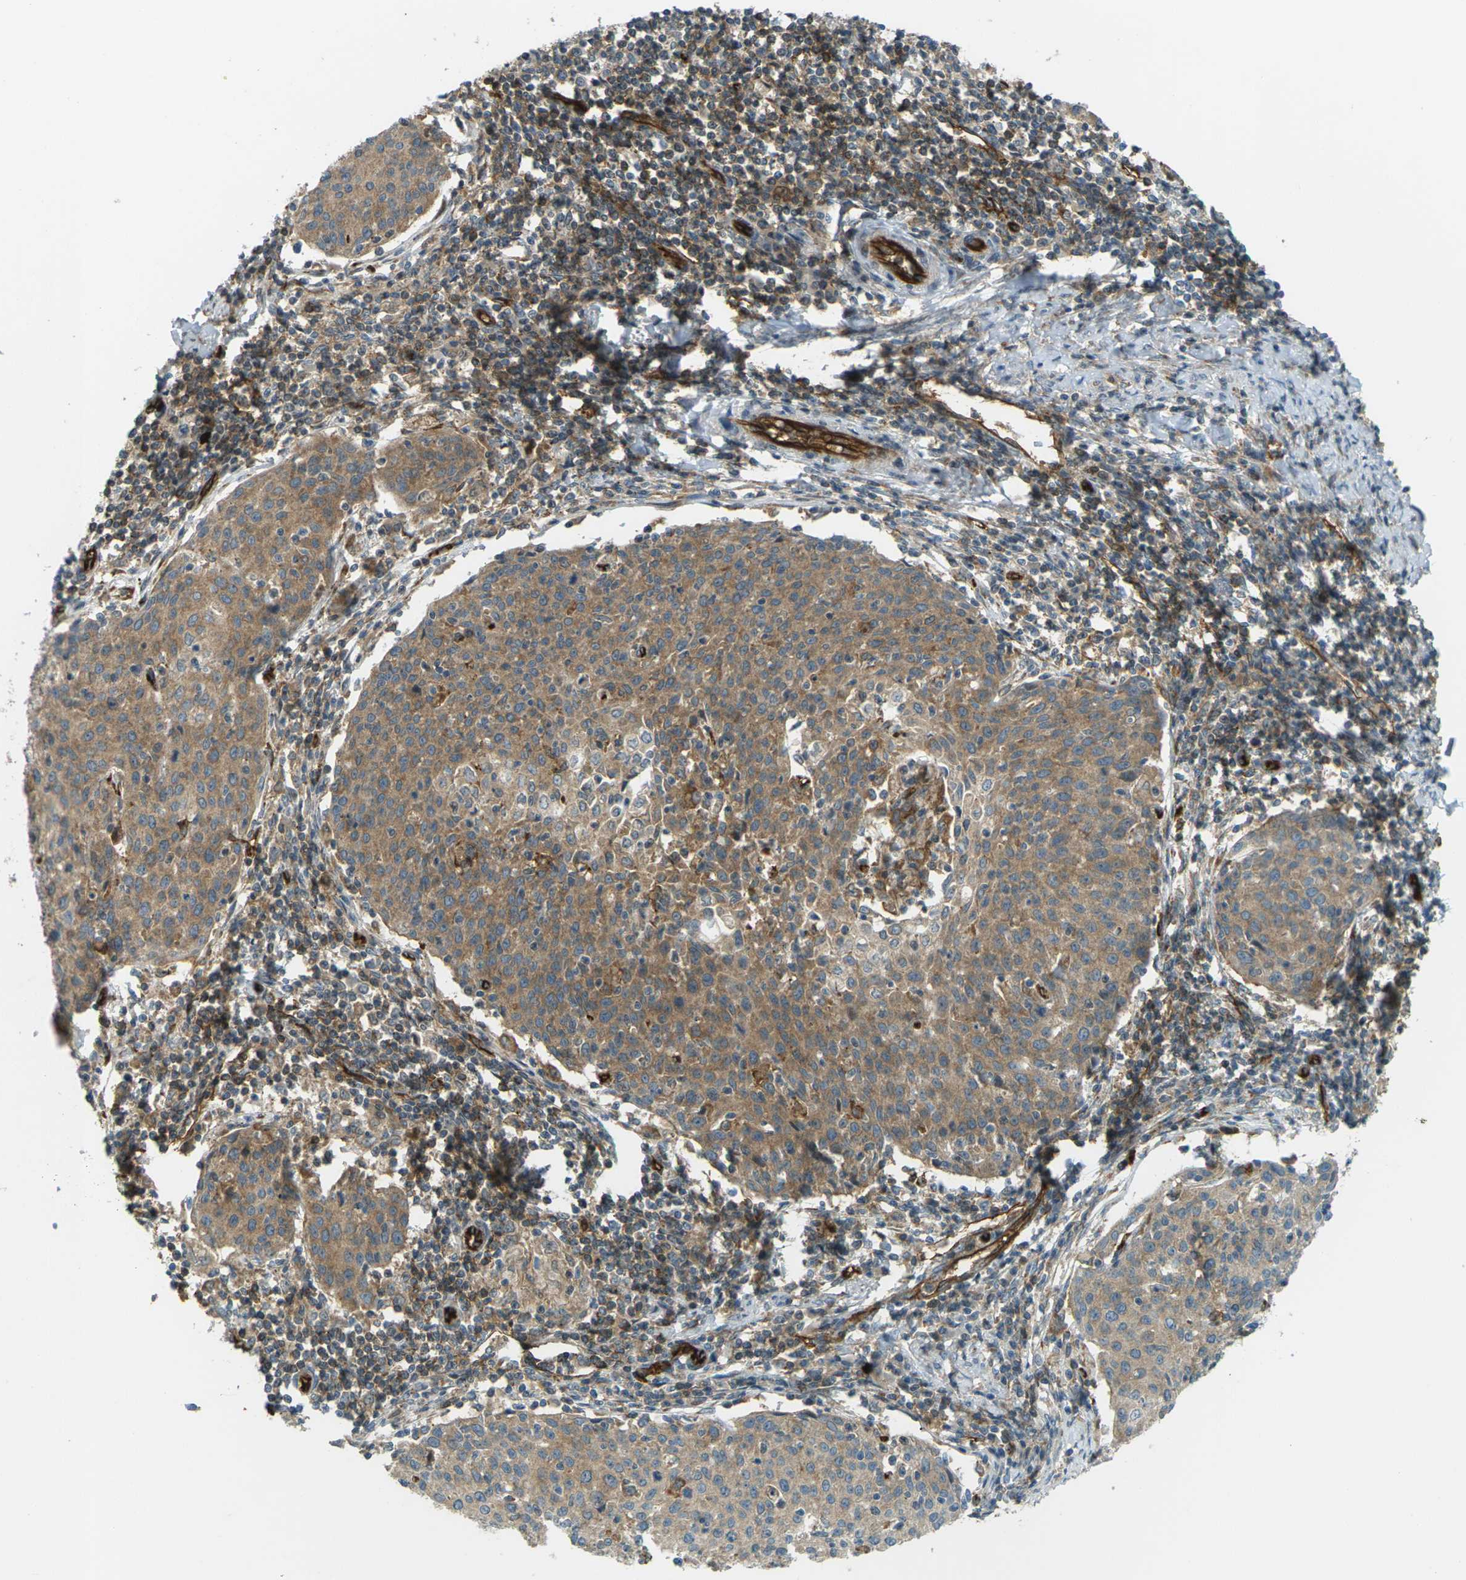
{"staining": {"intensity": "moderate", "quantity": ">75%", "location": "cytoplasmic/membranous"}, "tissue": "cervical cancer", "cell_type": "Tumor cells", "image_type": "cancer", "snomed": [{"axis": "morphology", "description": "Squamous cell carcinoma, NOS"}, {"axis": "topography", "description": "Cervix"}], "caption": "This micrograph displays cervical cancer (squamous cell carcinoma) stained with immunohistochemistry to label a protein in brown. The cytoplasmic/membranous of tumor cells show moderate positivity for the protein. Nuclei are counter-stained blue.", "gene": "S1PR1", "patient": {"sex": "female", "age": 38}}